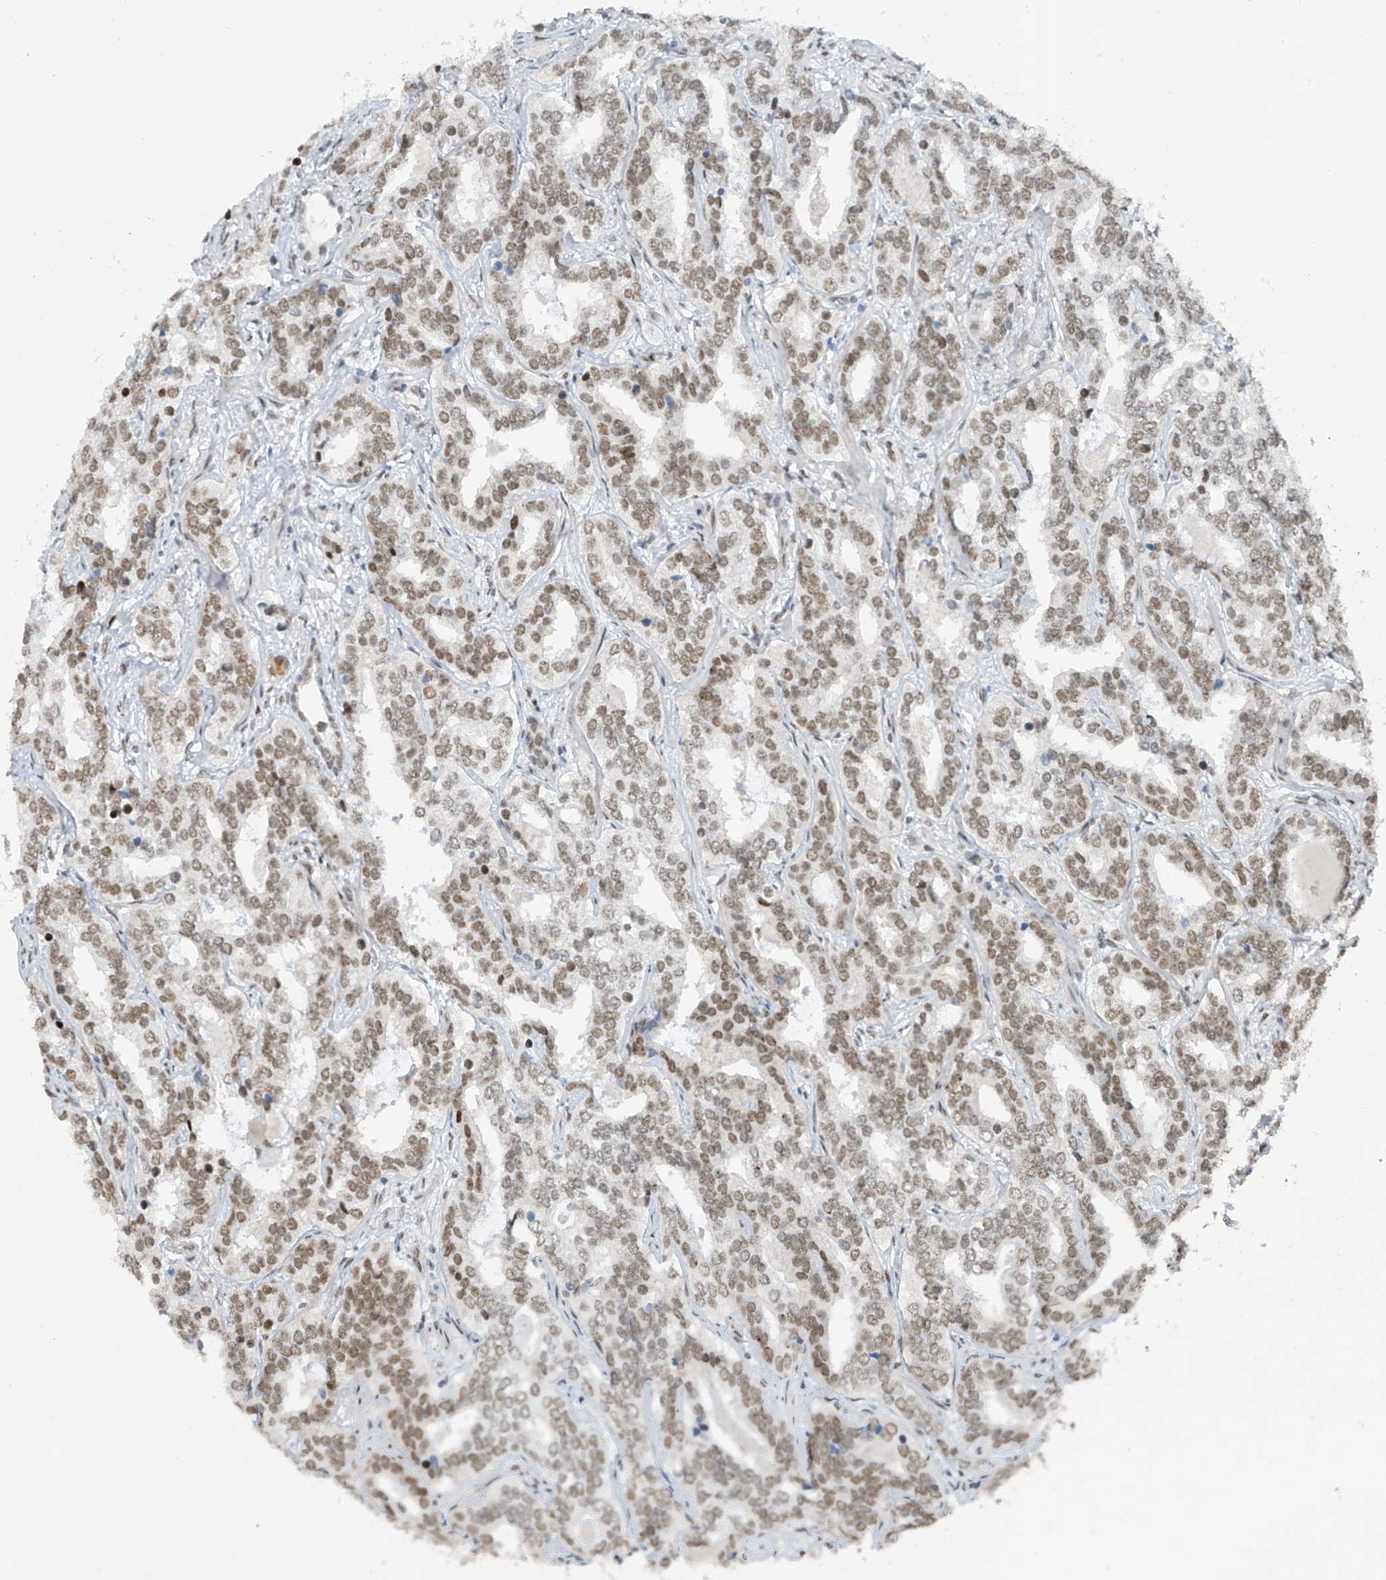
{"staining": {"intensity": "moderate", "quantity": ">75%", "location": "nuclear"}, "tissue": "prostate cancer", "cell_type": "Tumor cells", "image_type": "cancer", "snomed": [{"axis": "morphology", "description": "Adenocarcinoma, High grade"}, {"axis": "topography", "description": "Prostate"}], "caption": "Prostate cancer was stained to show a protein in brown. There is medium levels of moderate nuclear expression in approximately >75% of tumor cells.", "gene": "MCM9", "patient": {"sex": "male", "age": 62}}